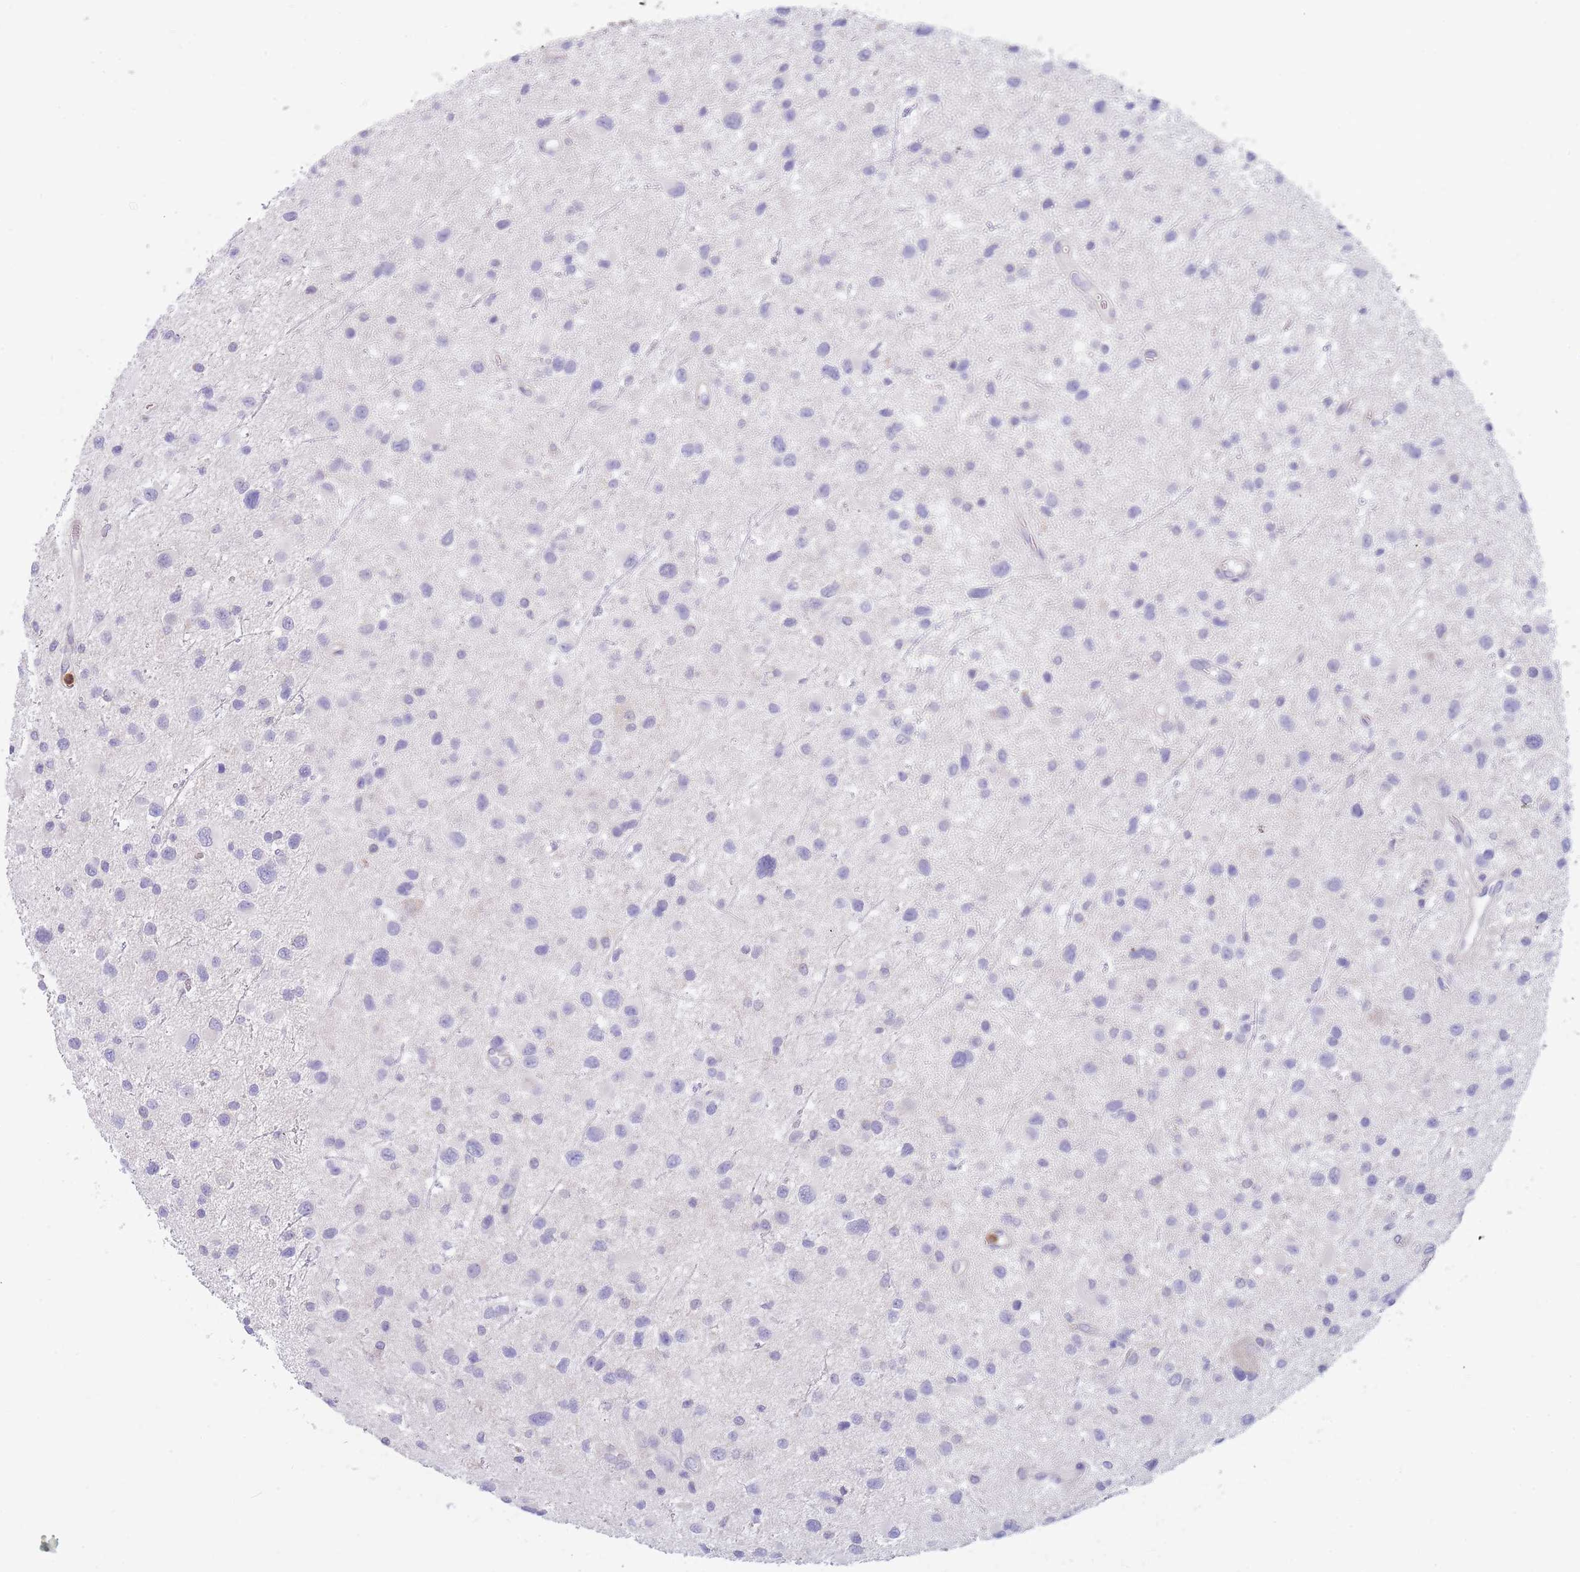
{"staining": {"intensity": "negative", "quantity": "none", "location": "none"}, "tissue": "glioma", "cell_type": "Tumor cells", "image_type": "cancer", "snomed": [{"axis": "morphology", "description": "Glioma, malignant, Low grade"}, {"axis": "topography", "description": "Brain"}], "caption": "A histopathology image of human glioma is negative for staining in tumor cells. Brightfield microscopy of IHC stained with DAB (3,3'-diaminobenzidine) (brown) and hematoxylin (blue), captured at high magnification.", "gene": "TYW1", "patient": {"sex": "female", "age": 32}}